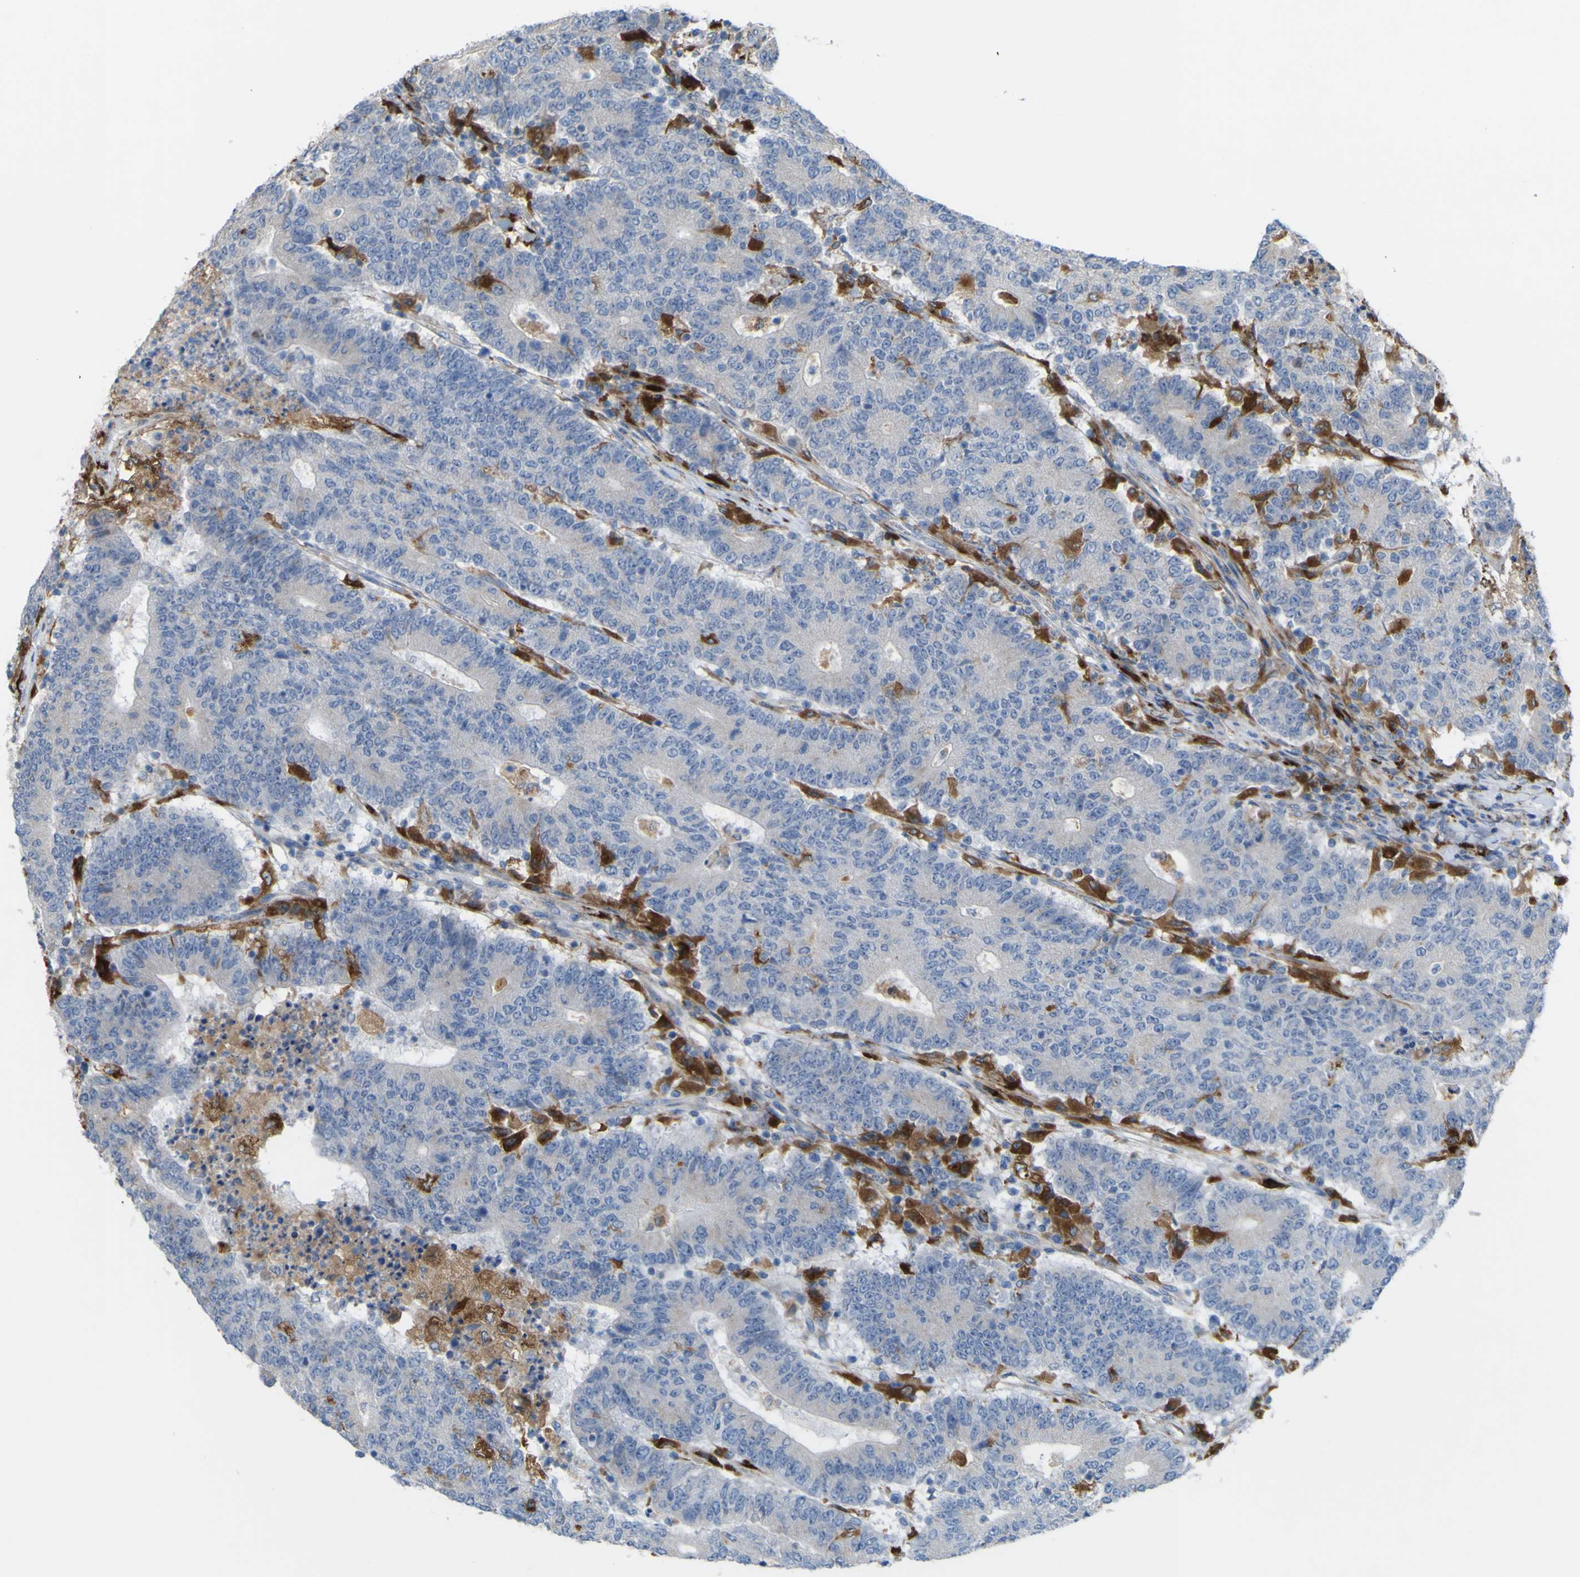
{"staining": {"intensity": "negative", "quantity": "none", "location": "none"}, "tissue": "colorectal cancer", "cell_type": "Tumor cells", "image_type": "cancer", "snomed": [{"axis": "morphology", "description": "Normal tissue, NOS"}, {"axis": "morphology", "description": "Adenocarcinoma, NOS"}, {"axis": "topography", "description": "Colon"}], "caption": "Tumor cells show no significant protein staining in colorectal adenocarcinoma. (DAB IHC, high magnification).", "gene": "PLD3", "patient": {"sex": "female", "age": 75}}